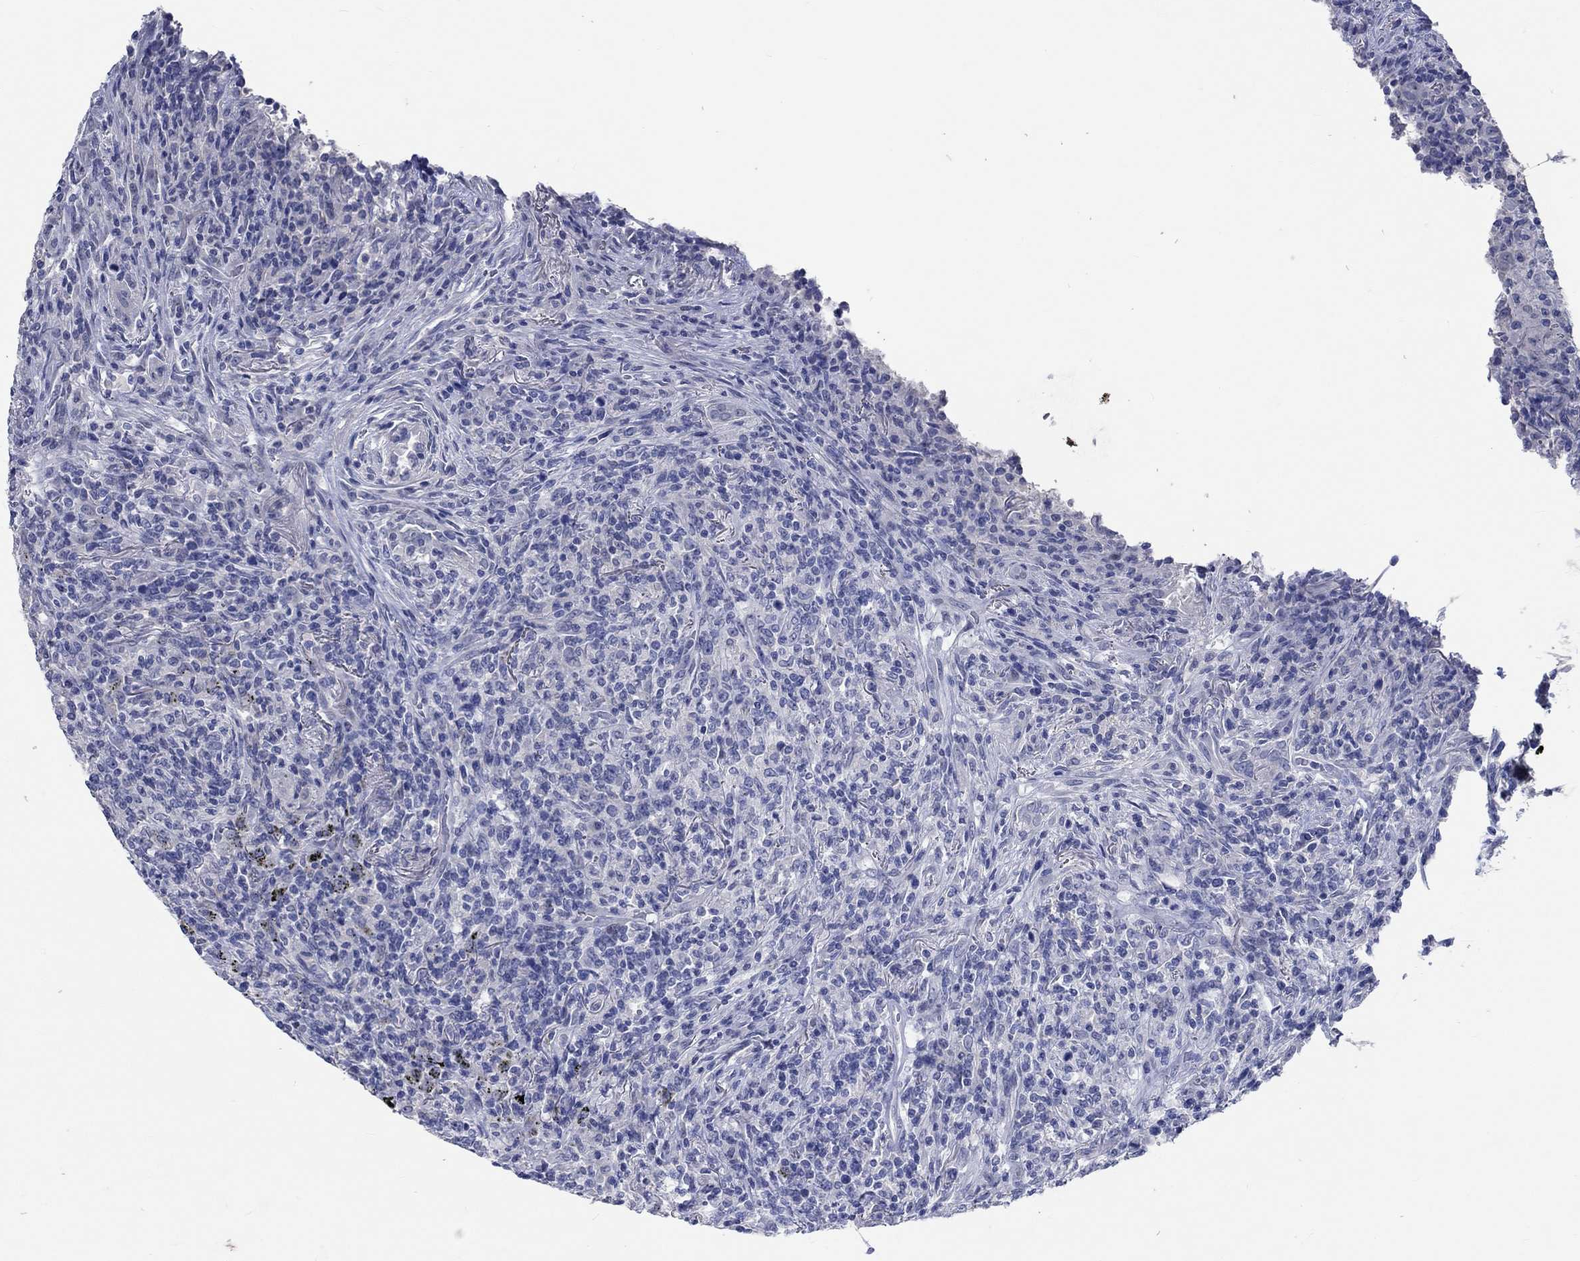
{"staining": {"intensity": "negative", "quantity": "none", "location": "none"}, "tissue": "lymphoma", "cell_type": "Tumor cells", "image_type": "cancer", "snomed": [{"axis": "morphology", "description": "Malignant lymphoma, non-Hodgkin's type, High grade"}, {"axis": "topography", "description": "Lung"}], "caption": "This is an immunohistochemistry (IHC) photomicrograph of human lymphoma. There is no staining in tumor cells.", "gene": "C4orf47", "patient": {"sex": "male", "age": 79}}